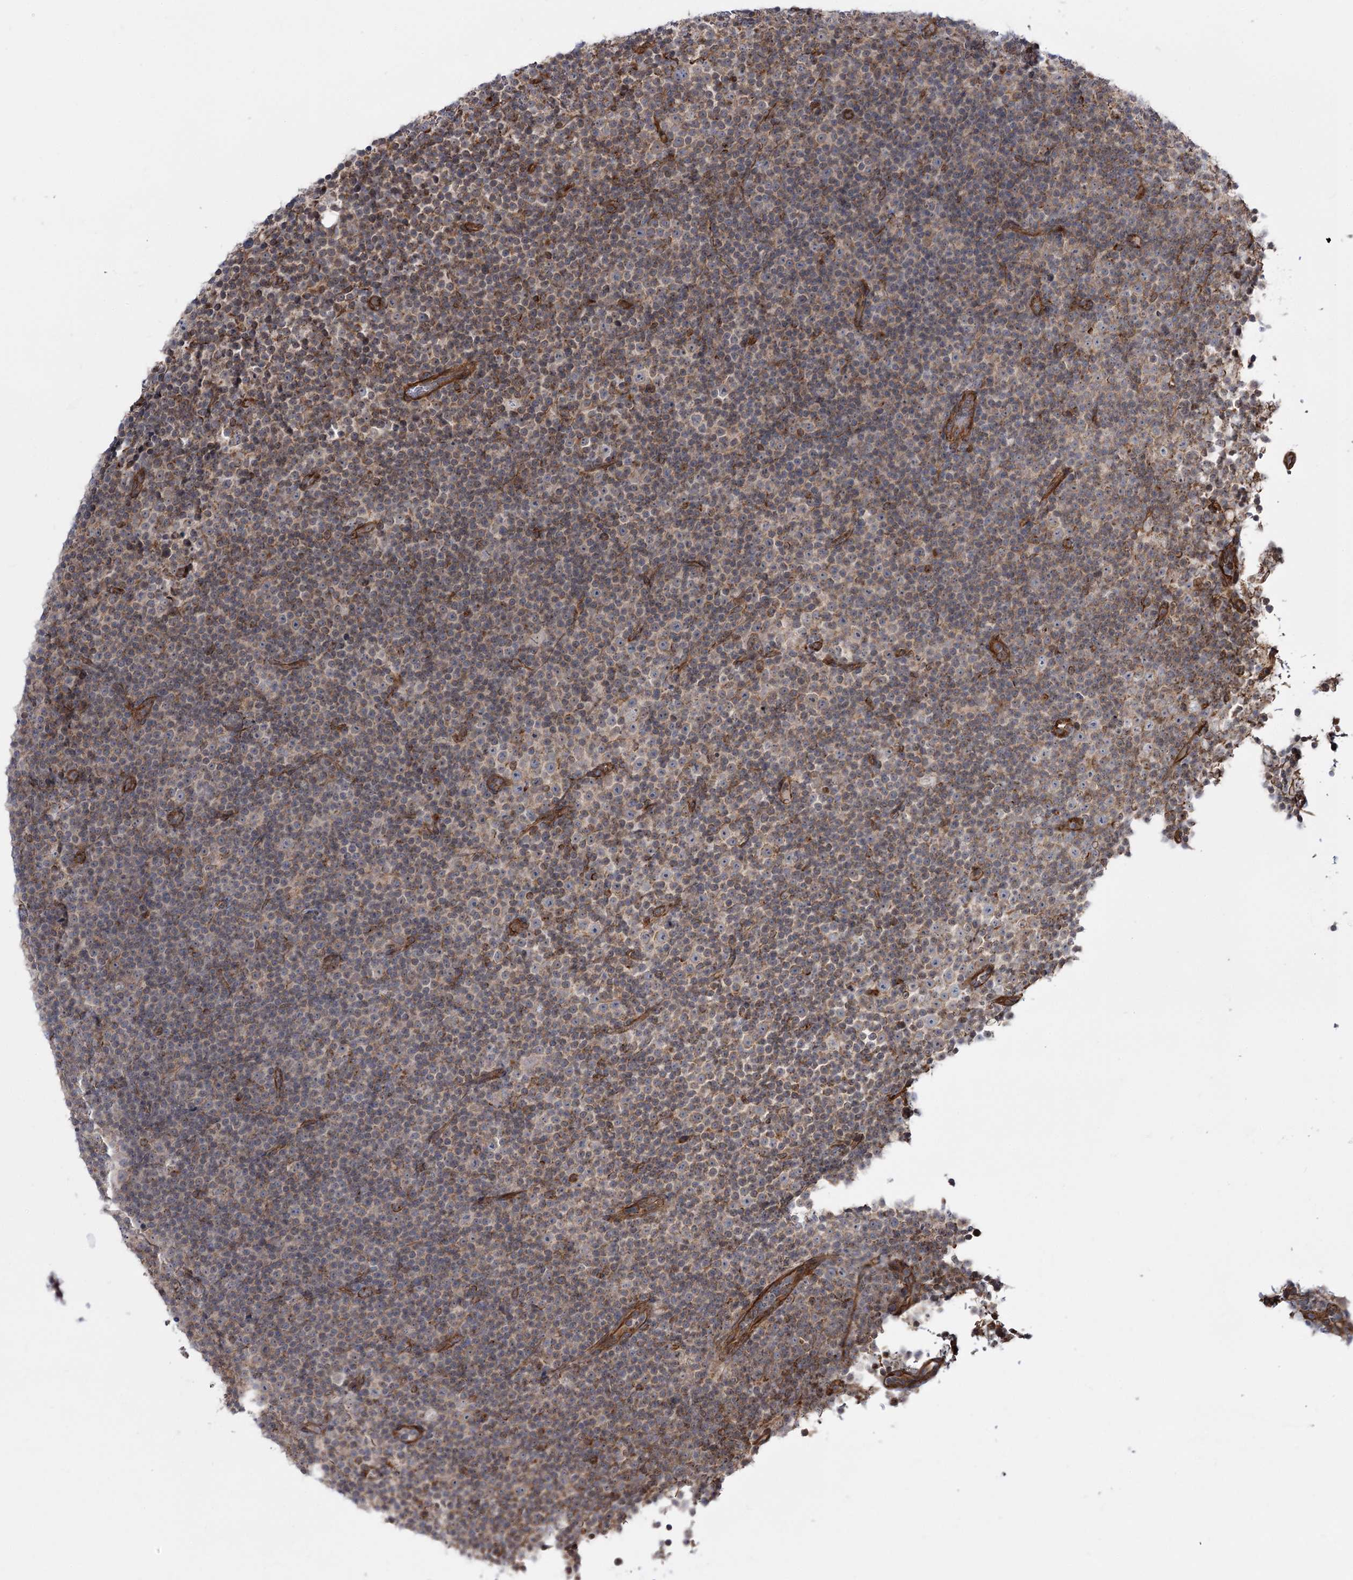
{"staining": {"intensity": "weak", "quantity": "<25%", "location": "cytoplasmic/membranous"}, "tissue": "lymphoma", "cell_type": "Tumor cells", "image_type": "cancer", "snomed": [{"axis": "morphology", "description": "Malignant lymphoma, non-Hodgkin's type, Low grade"}, {"axis": "topography", "description": "Lymph node"}], "caption": "Human low-grade malignant lymphoma, non-Hodgkin's type stained for a protein using IHC reveals no positivity in tumor cells.", "gene": "SH3BP5L", "patient": {"sex": "female", "age": 67}}